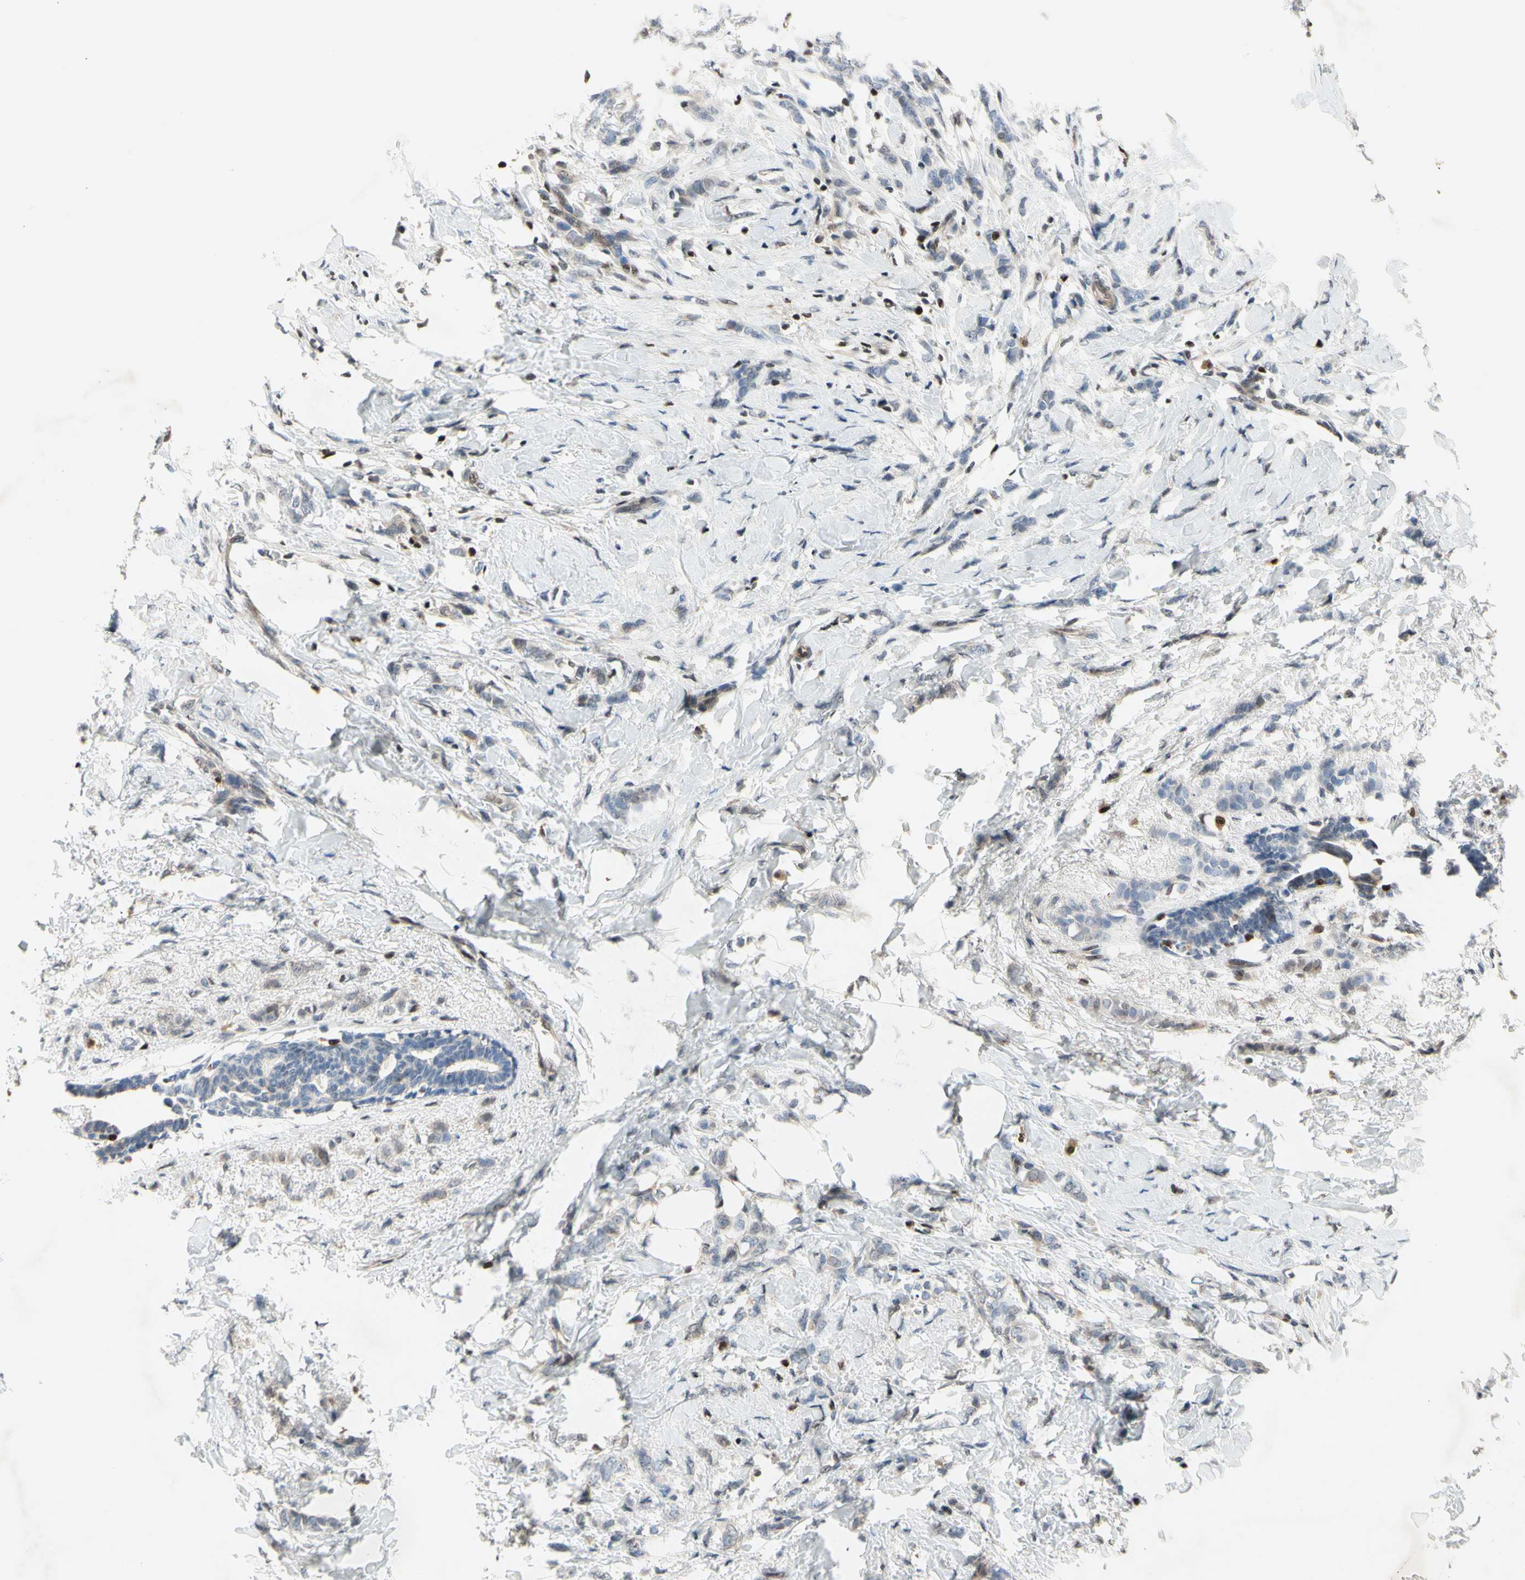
{"staining": {"intensity": "negative", "quantity": "none", "location": "none"}, "tissue": "breast cancer", "cell_type": "Tumor cells", "image_type": "cancer", "snomed": [{"axis": "morphology", "description": "Lobular carcinoma, in situ"}, {"axis": "morphology", "description": "Lobular carcinoma"}, {"axis": "topography", "description": "Breast"}], "caption": "IHC micrograph of neoplastic tissue: human breast cancer (lobular carcinoma) stained with DAB shows no significant protein expression in tumor cells. (Stains: DAB immunohistochemistry (IHC) with hematoxylin counter stain, Microscopy: brightfield microscopy at high magnification).", "gene": "GSR", "patient": {"sex": "female", "age": 41}}